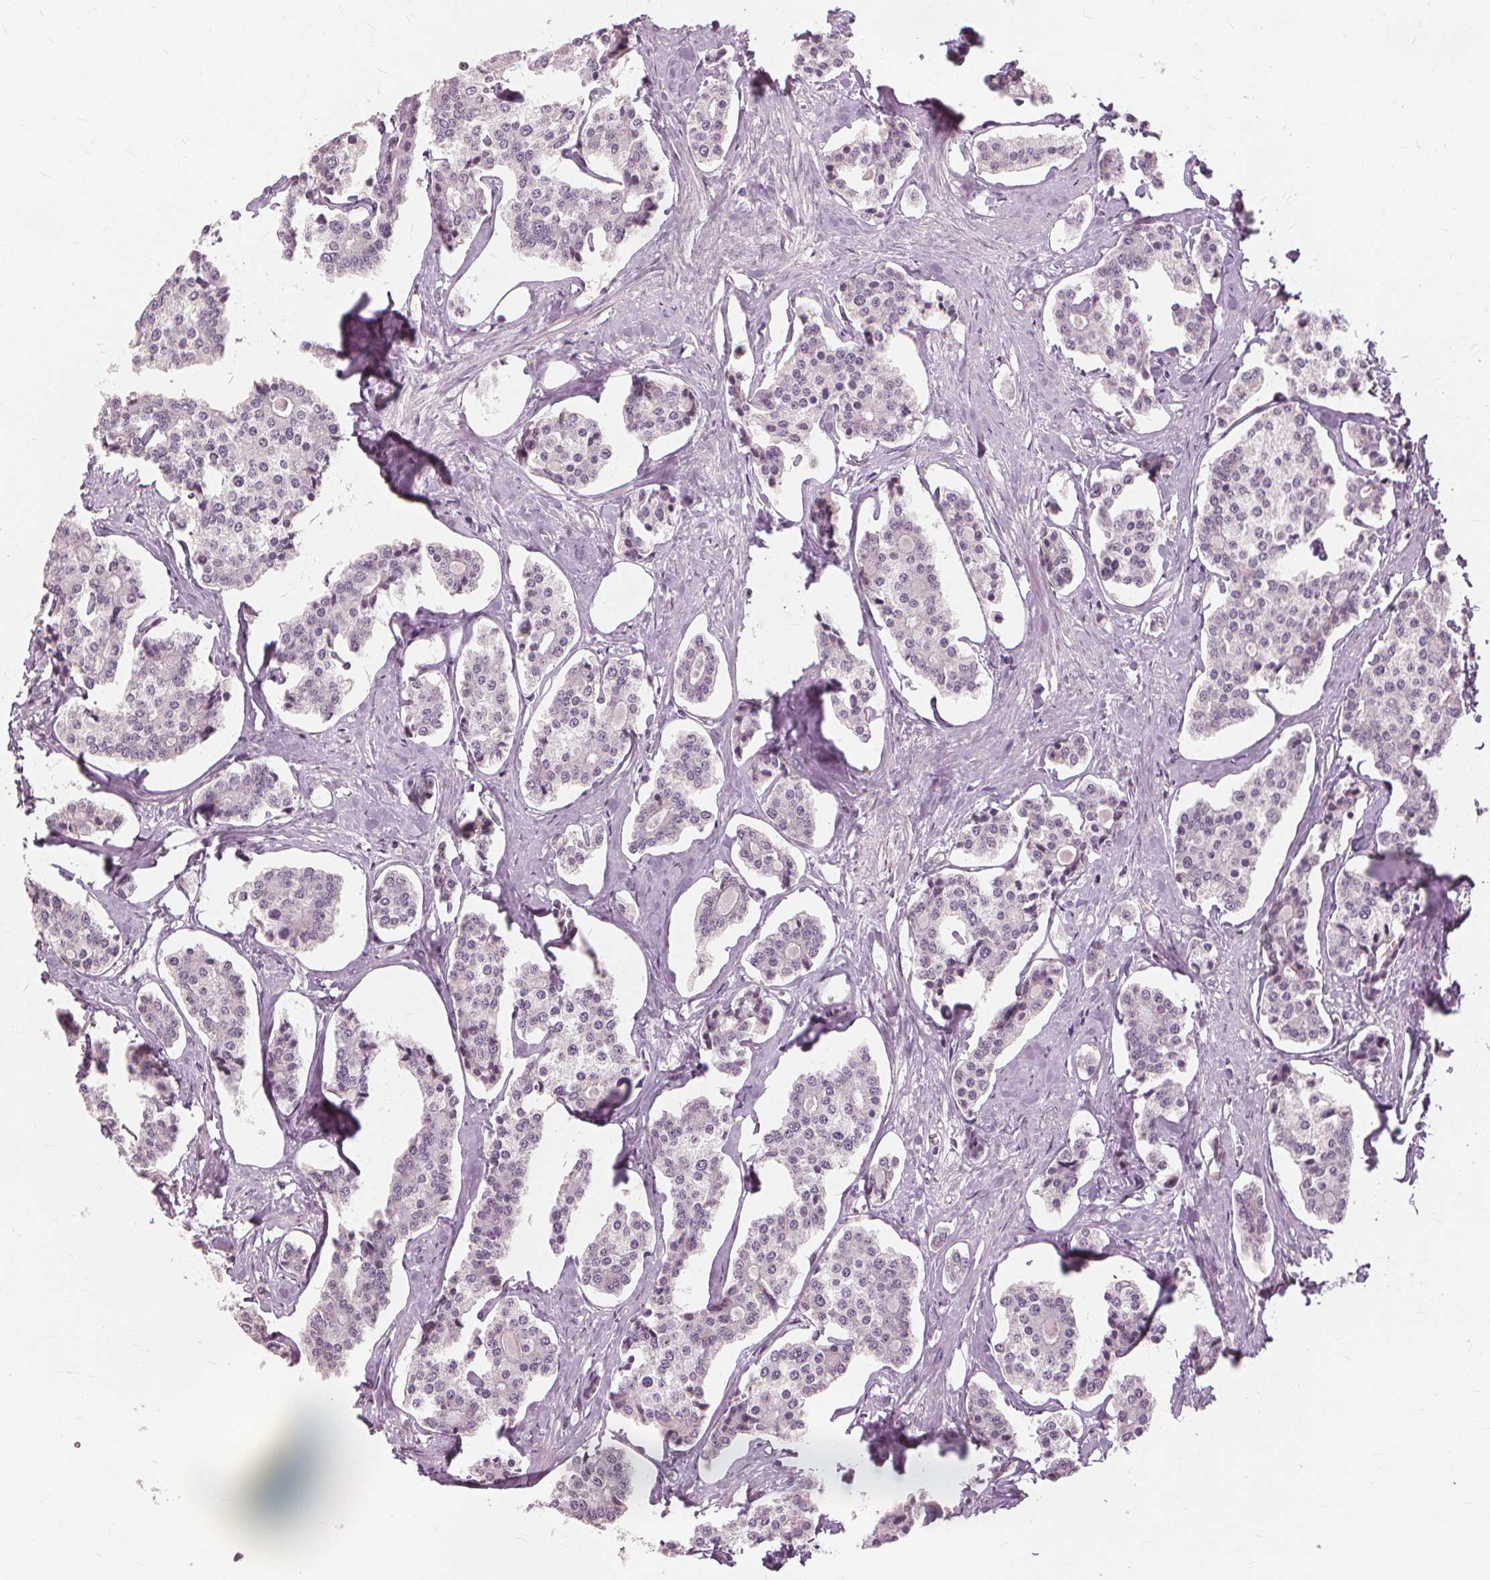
{"staining": {"intensity": "negative", "quantity": "none", "location": "none"}, "tissue": "carcinoid", "cell_type": "Tumor cells", "image_type": "cancer", "snomed": [{"axis": "morphology", "description": "Carcinoid, malignant, NOS"}, {"axis": "topography", "description": "Small intestine"}], "caption": "DAB (3,3'-diaminobenzidine) immunohistochemical staining of carcinoid demonstrates no significant staining in tumor cells.", "gene": "SFTPD", "patient": {"sex": "female", "age": 65}}